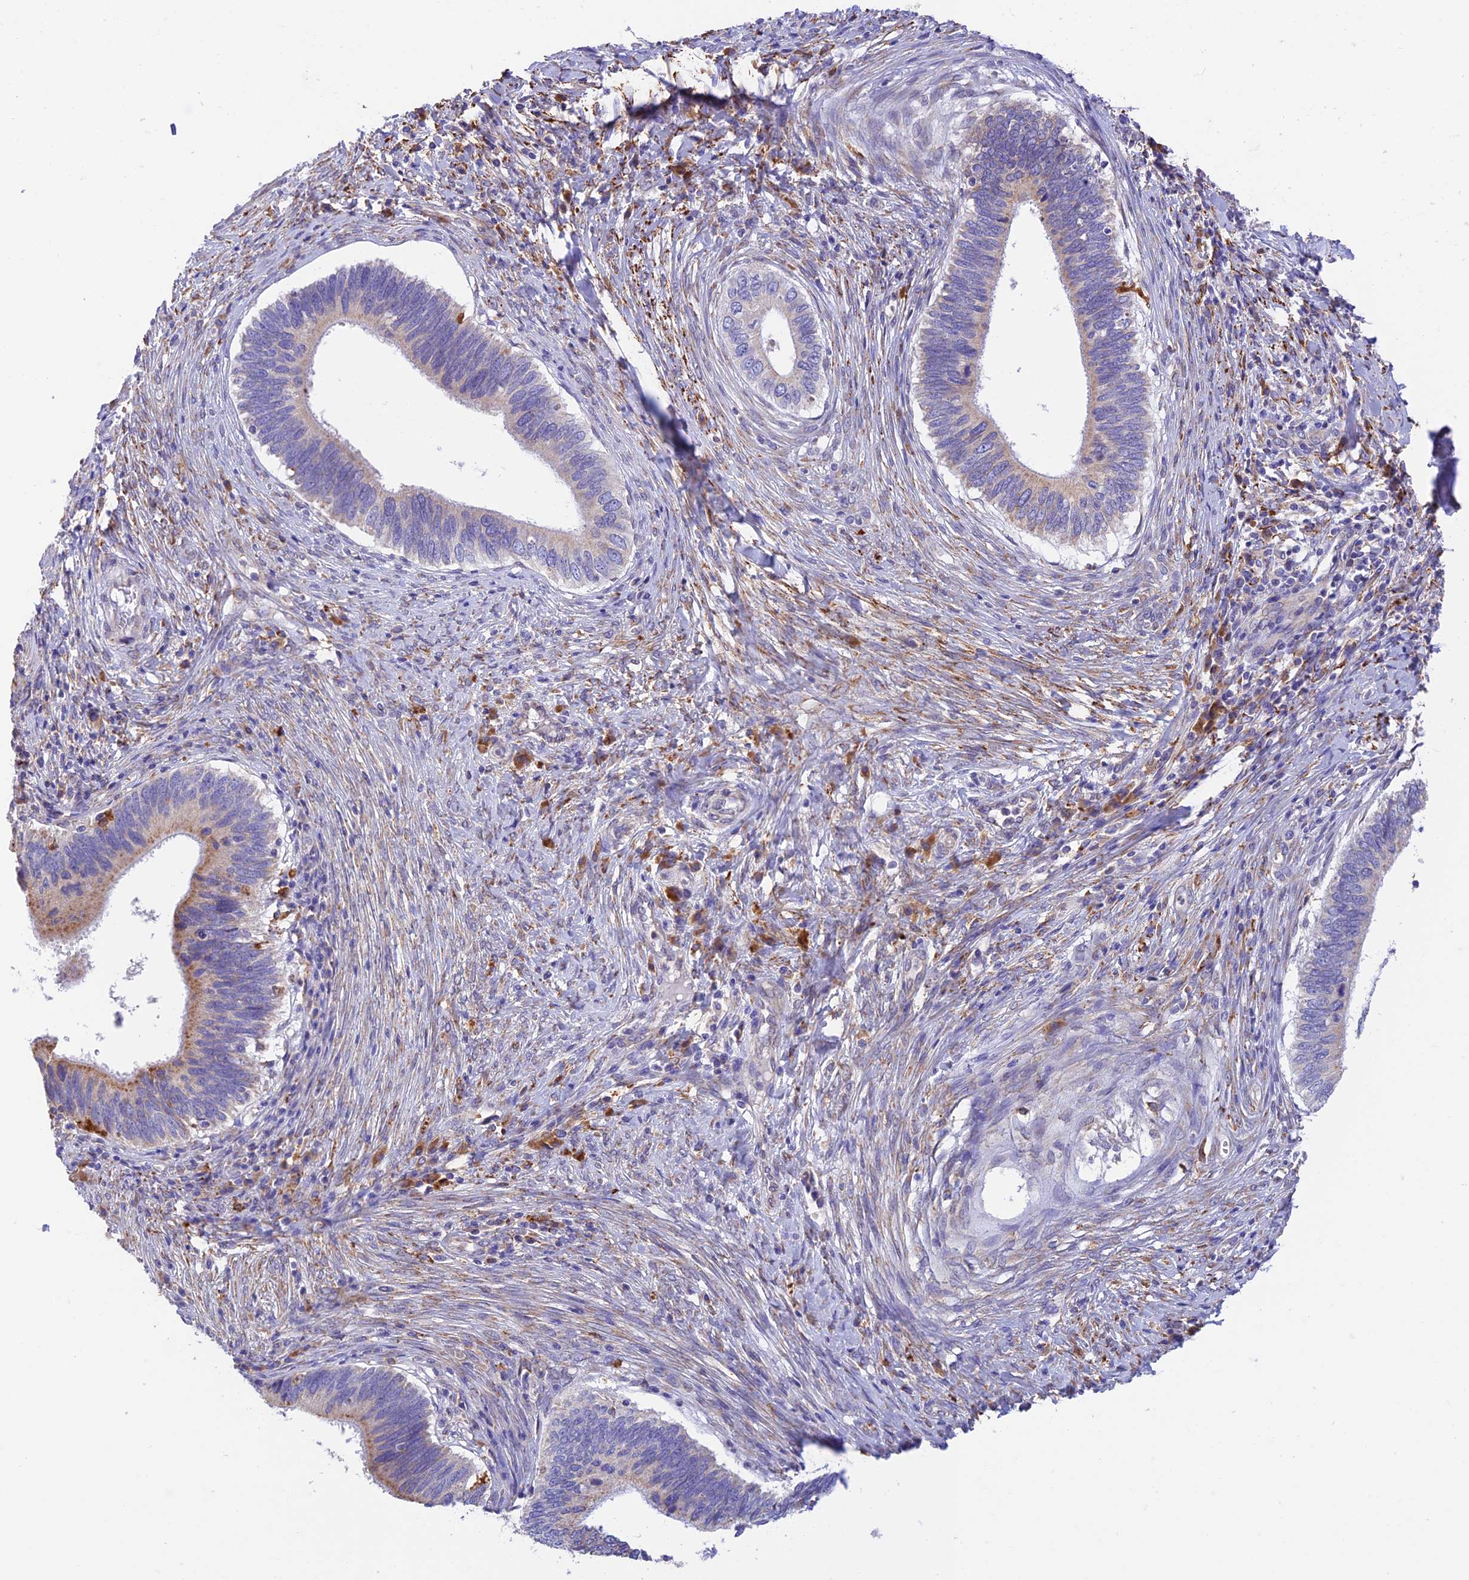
{"staining": {"intensity": "moderate", "quantity": "<25%", "location": "cytoplasmic/membranous"}, "tissue": "cervical cancer", "cell_type": "Tumor cells", "image_type": "cancer", "snomed": [{"axis": "morphology", "description": "Adenocarcinoma, NOS"}, {"axis": "topography", "description": "Cervix"}], "caption": "Cervical adenocarcinoma stained with a protein marker demonstrates moderate staining in tumor cells.", "gene": "VKORC1", "patient": {"sex": "female", "age": 42}}